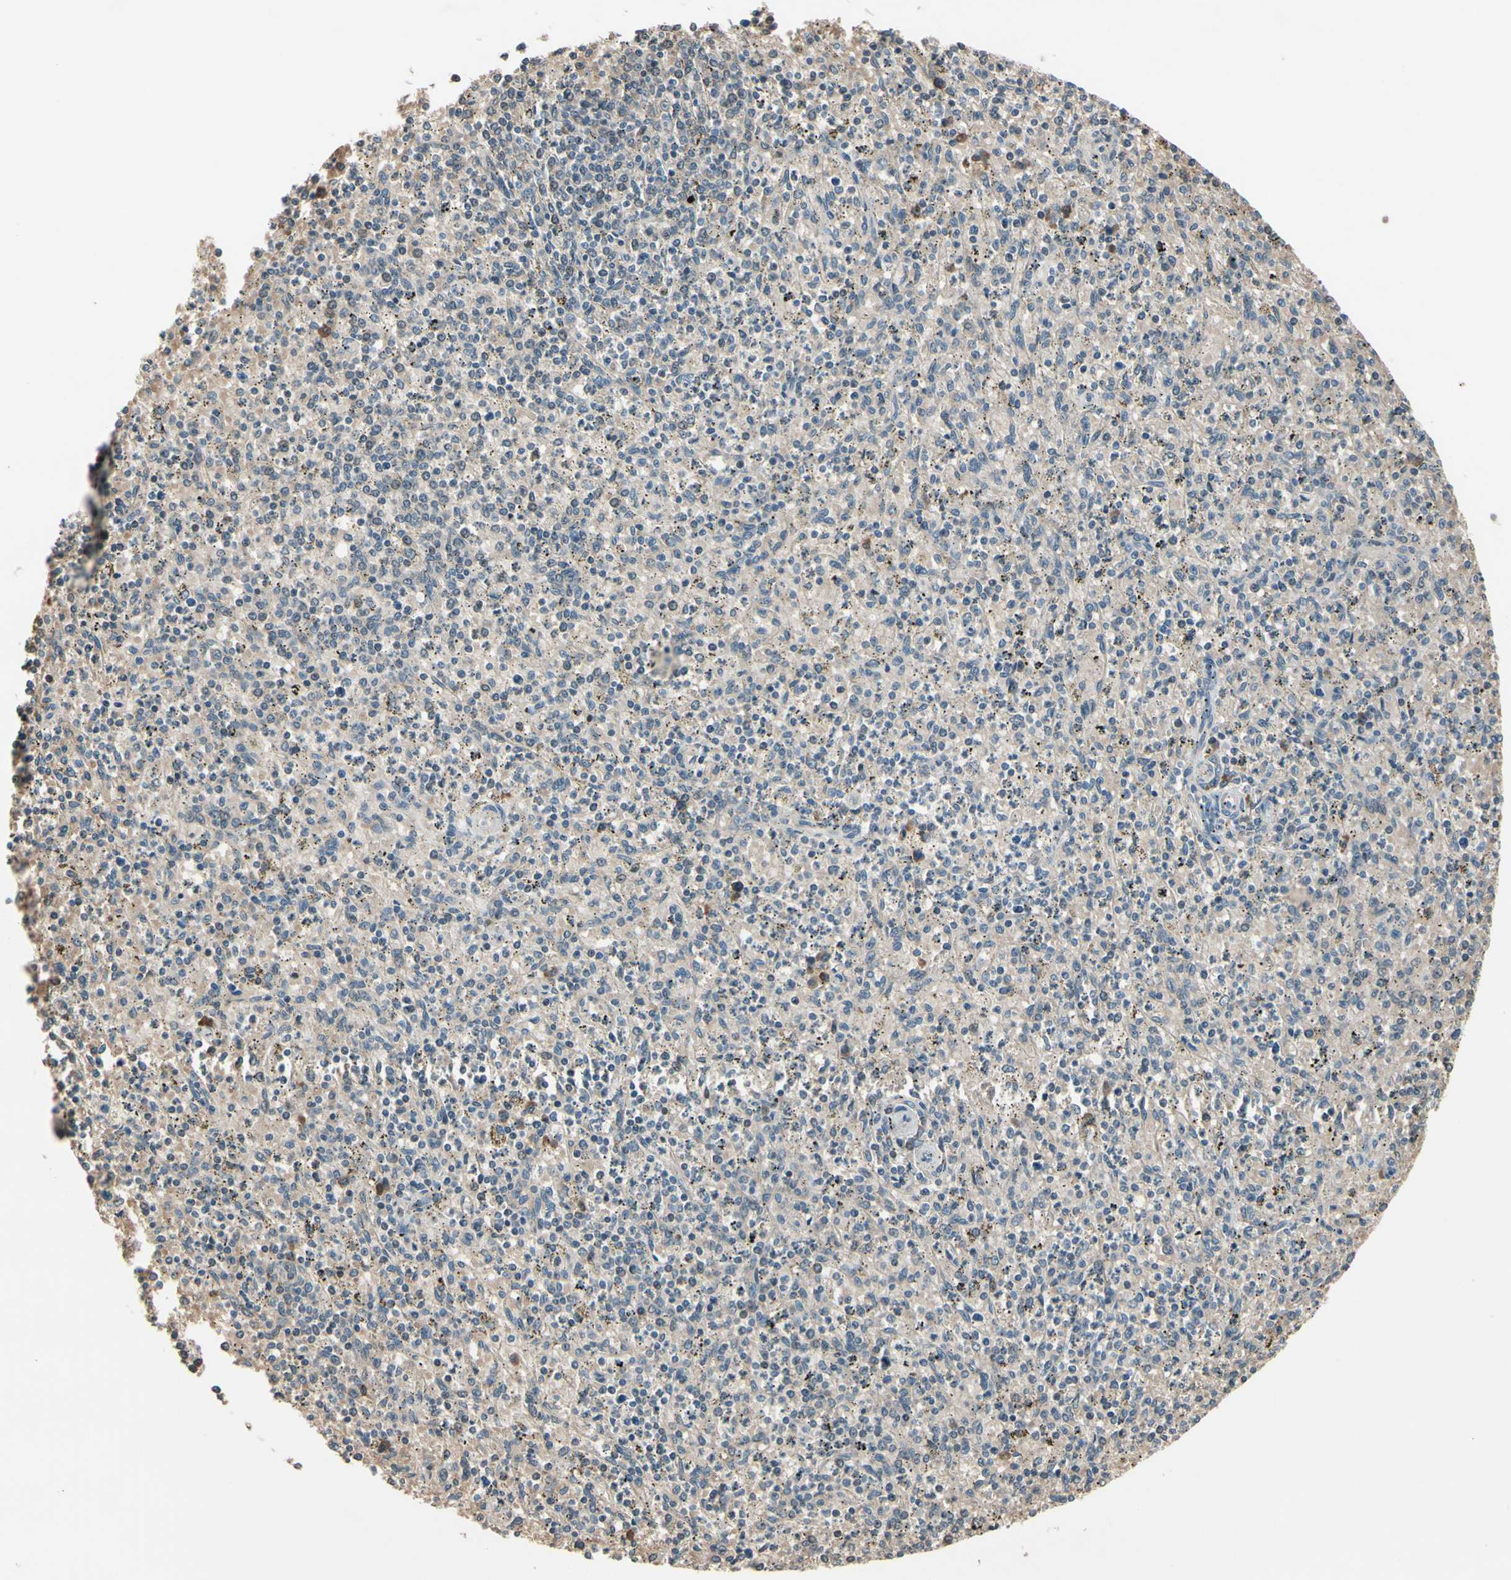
{"staining": {"intensity": "negative", "quantity": "none", "location": "none"}, "tissue": "spleen", "cell_type": "Cells in red pulp", "image_type": "normal", "snomed": [{"axis": "morphology", "description": "Normal tissue, NOS"}, {"axis": "topography", "description": "Spleen"}], "caption": "A high-resolution micrograph shows immunohistochemistry staining of benign spleen, which demonstrates no significant expression in cells in red pulp.", "gene": "SNX29", "patient": {"sex": "male", "age": 72}}